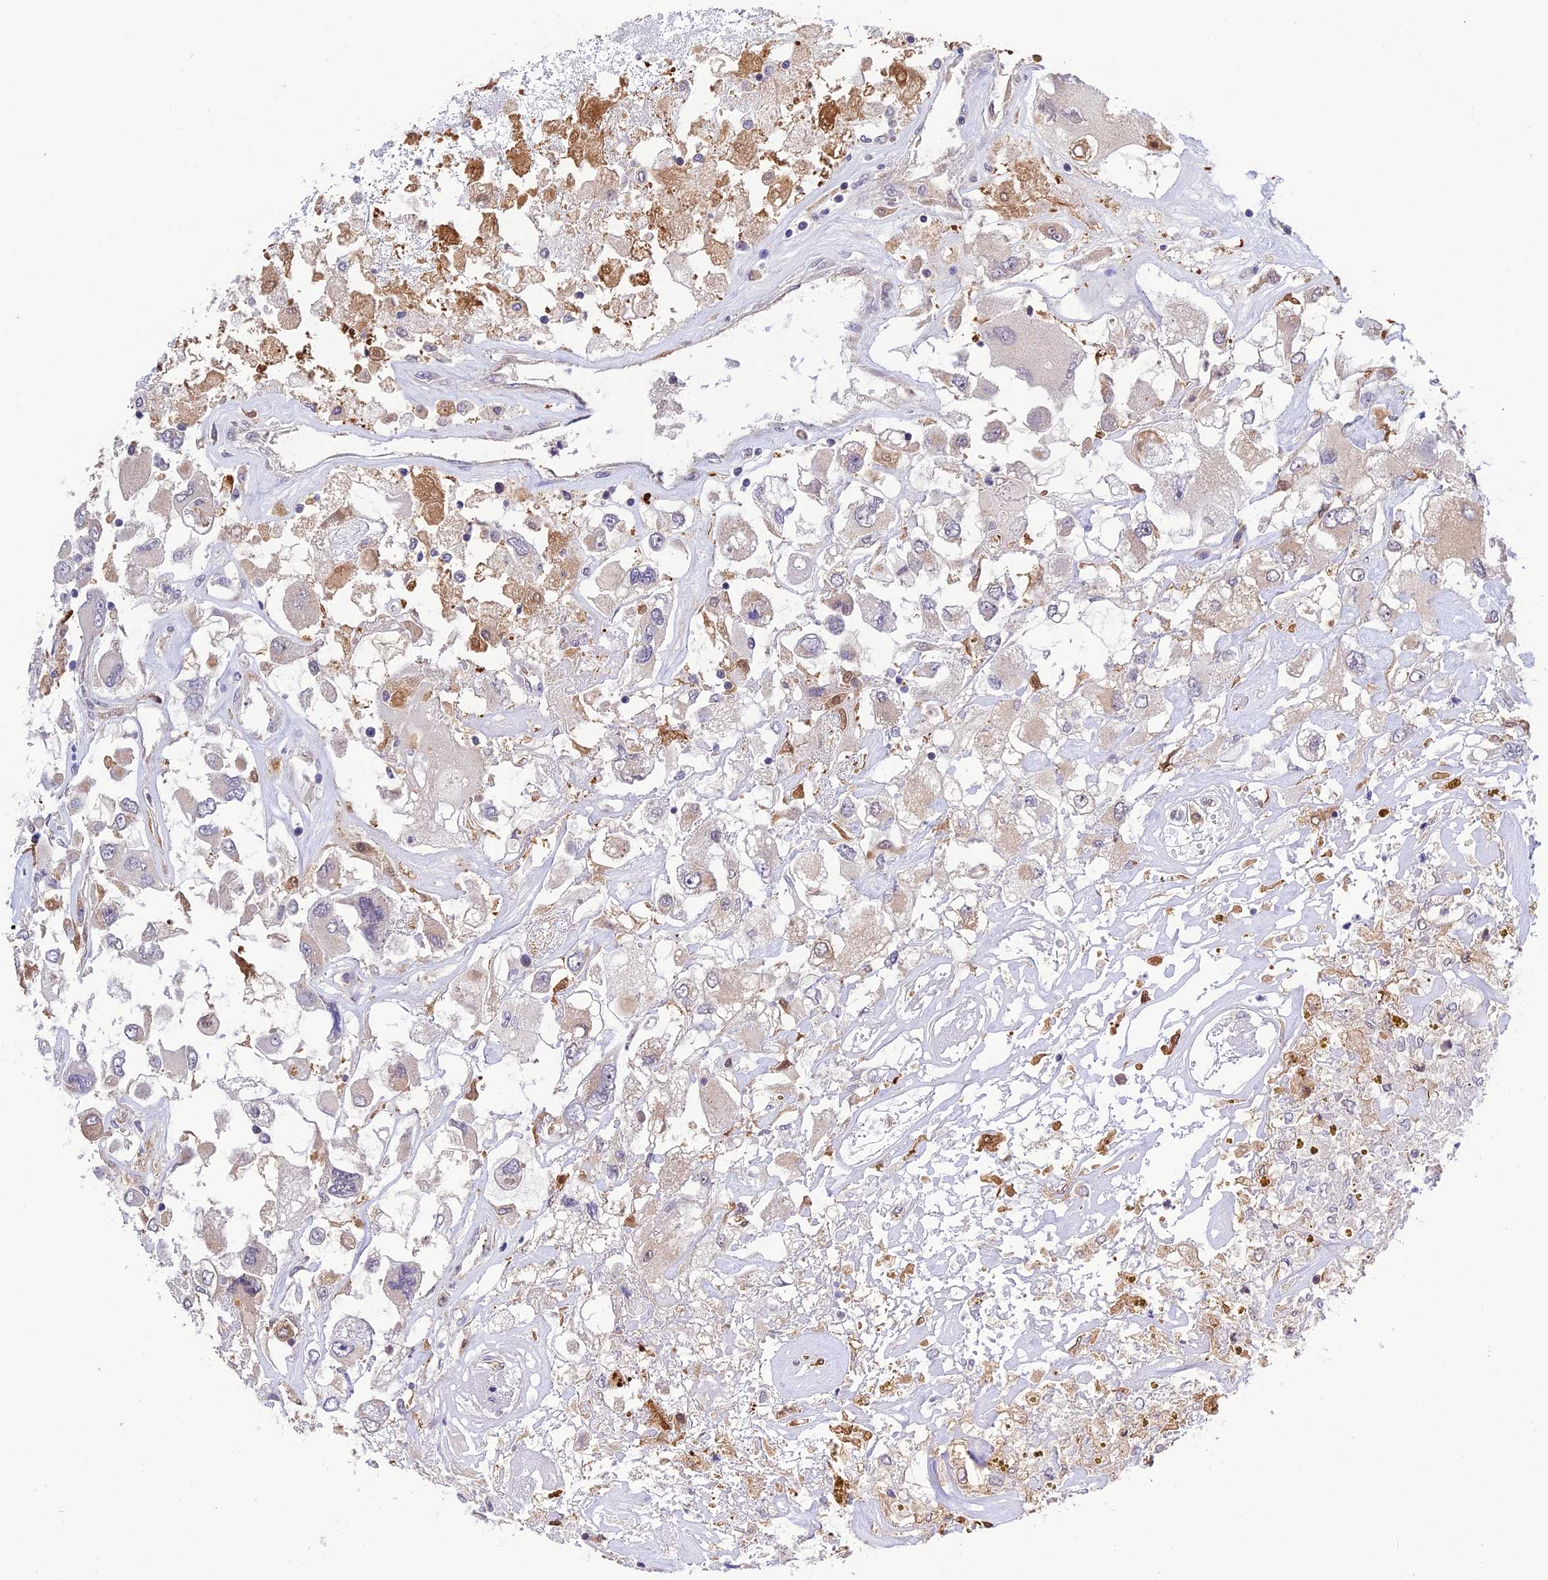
{"staining": {"intensity": "negative", "quantity": "none", "location": "none"}, "tissue": "renal cancer", "cell_type": "Tumor cells", "image_type": "cancer", "snomed": [{"axis": "morphology", "description": "Adenocarcinoma, NOS"}, {"axis": "topography", "description": "Kidney"}], "caption": "High magnification brightfield microscopy of renal cancer (adenocarcinoma) stained with DAB (3,3'-diaminobenzidine) (brown) and counterstained with hematoxylin (blue): tumor cells show no significant positivity.", "gene": "MNS1", "patient": {"sex": "female", "age": 52}}